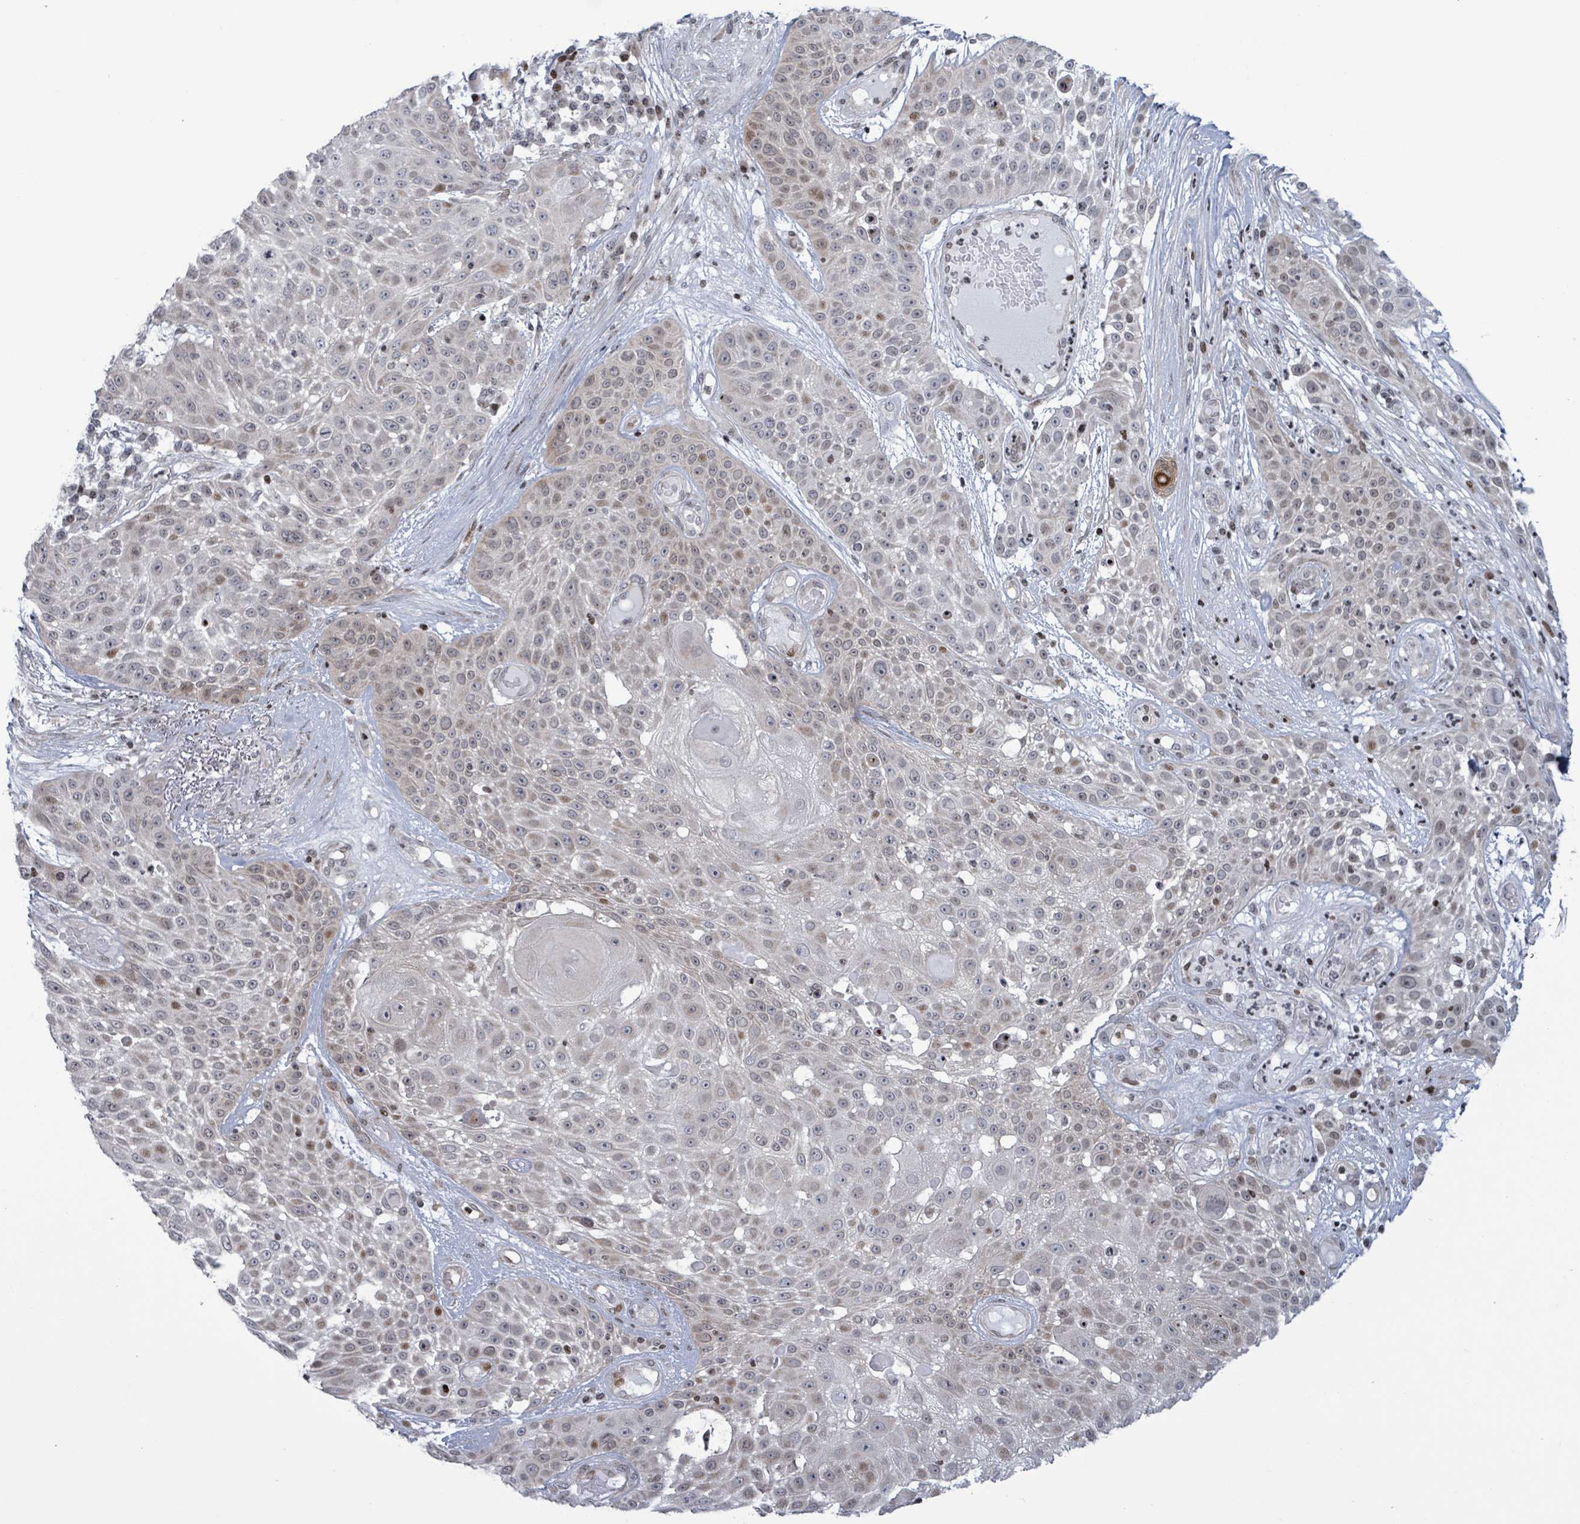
{"staining": {"intensity": "weak", "quantity": "25%-75%", "location": "cytoplasmic/membranous,nuclear"}, "tissue": "skin cancer", "cell_type": "Tumor cells", "image_type": "cancer", "snomed": [{"axis": "morphology", "description": "Squamous cell carcinoma, NOS"}, {"axis": "topography", "description": "Skin"}], "caption": "Immunohistochemistry staining of skin cancer (squamous cell carcinoma), which reveals low levels of weak cytoplasmic/membranous and nuclear expression in approximately 25%-75% of tumor cells indicating weak cytoplasmic/membranous and nuclear protein staining. The staining was performed using DAB (3,3'-diaminobenzidine) (brown) for protein detection and nuclei were counterstained in hematoxylin (blue).", "gene": "FNDC4", "patient": {"sex": "female", "age": 86}}